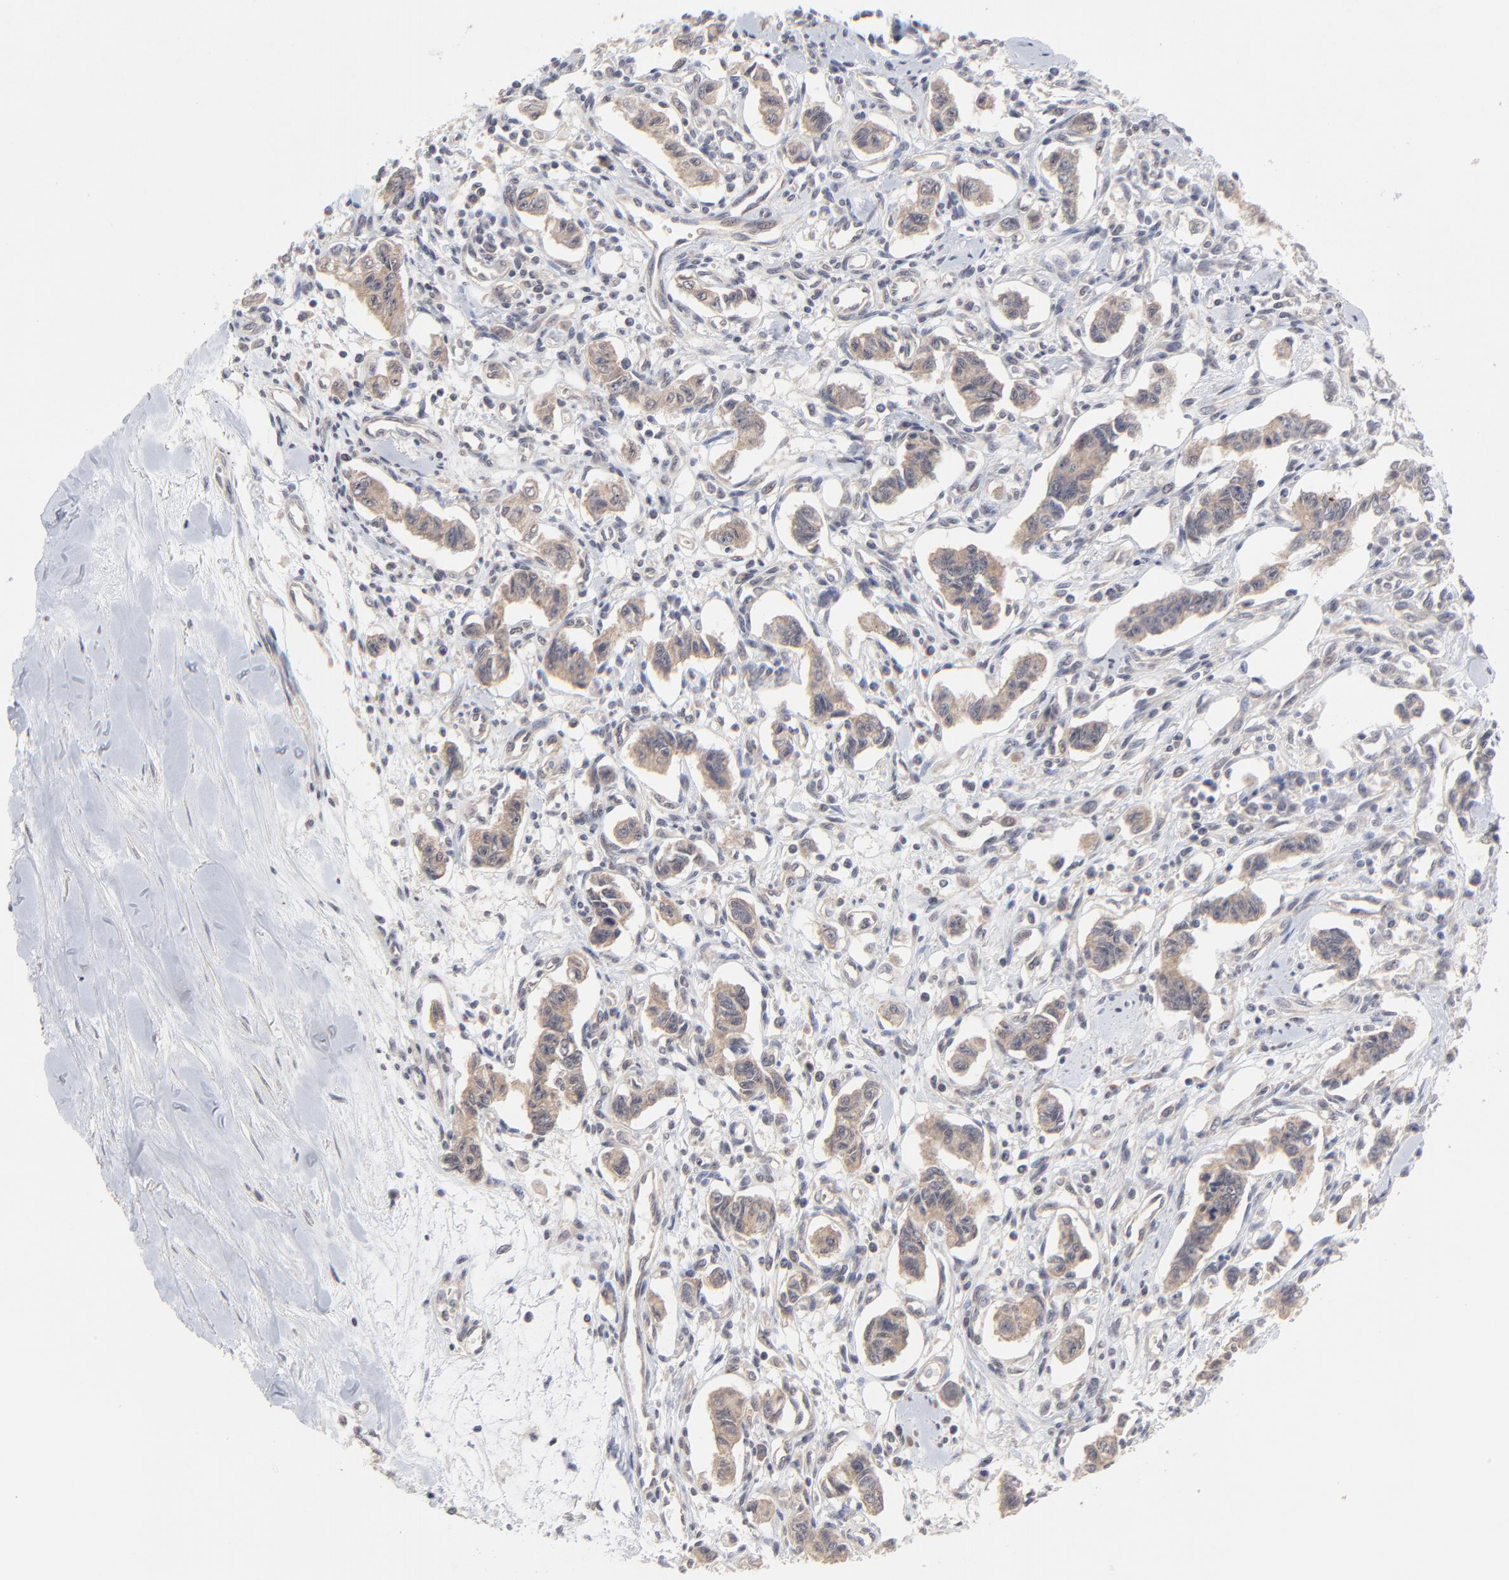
{"staining": {"intensity": "weak", "quantity": ">75%", "location": "cytoplasmic/membranous"}, "tissue": "renal cancer", "cell_type": "Tumor cells", "image_type": "cancer", "snomed": [{"axis": "morphology", "description": "Carcinoid, malignant, NOS"}, {"axis": "topography", "description": "Kidney"}], "caption": "IHC (DAB (3,3'-diaminobenzidine)) staining of renal malignant carcinoid demonstrates weak cytoplasmic/membranous protein staining in approximately >75% of tumor cells.", "gene": "FAM199X", "patient": {"sex": "female", "age": 41}}